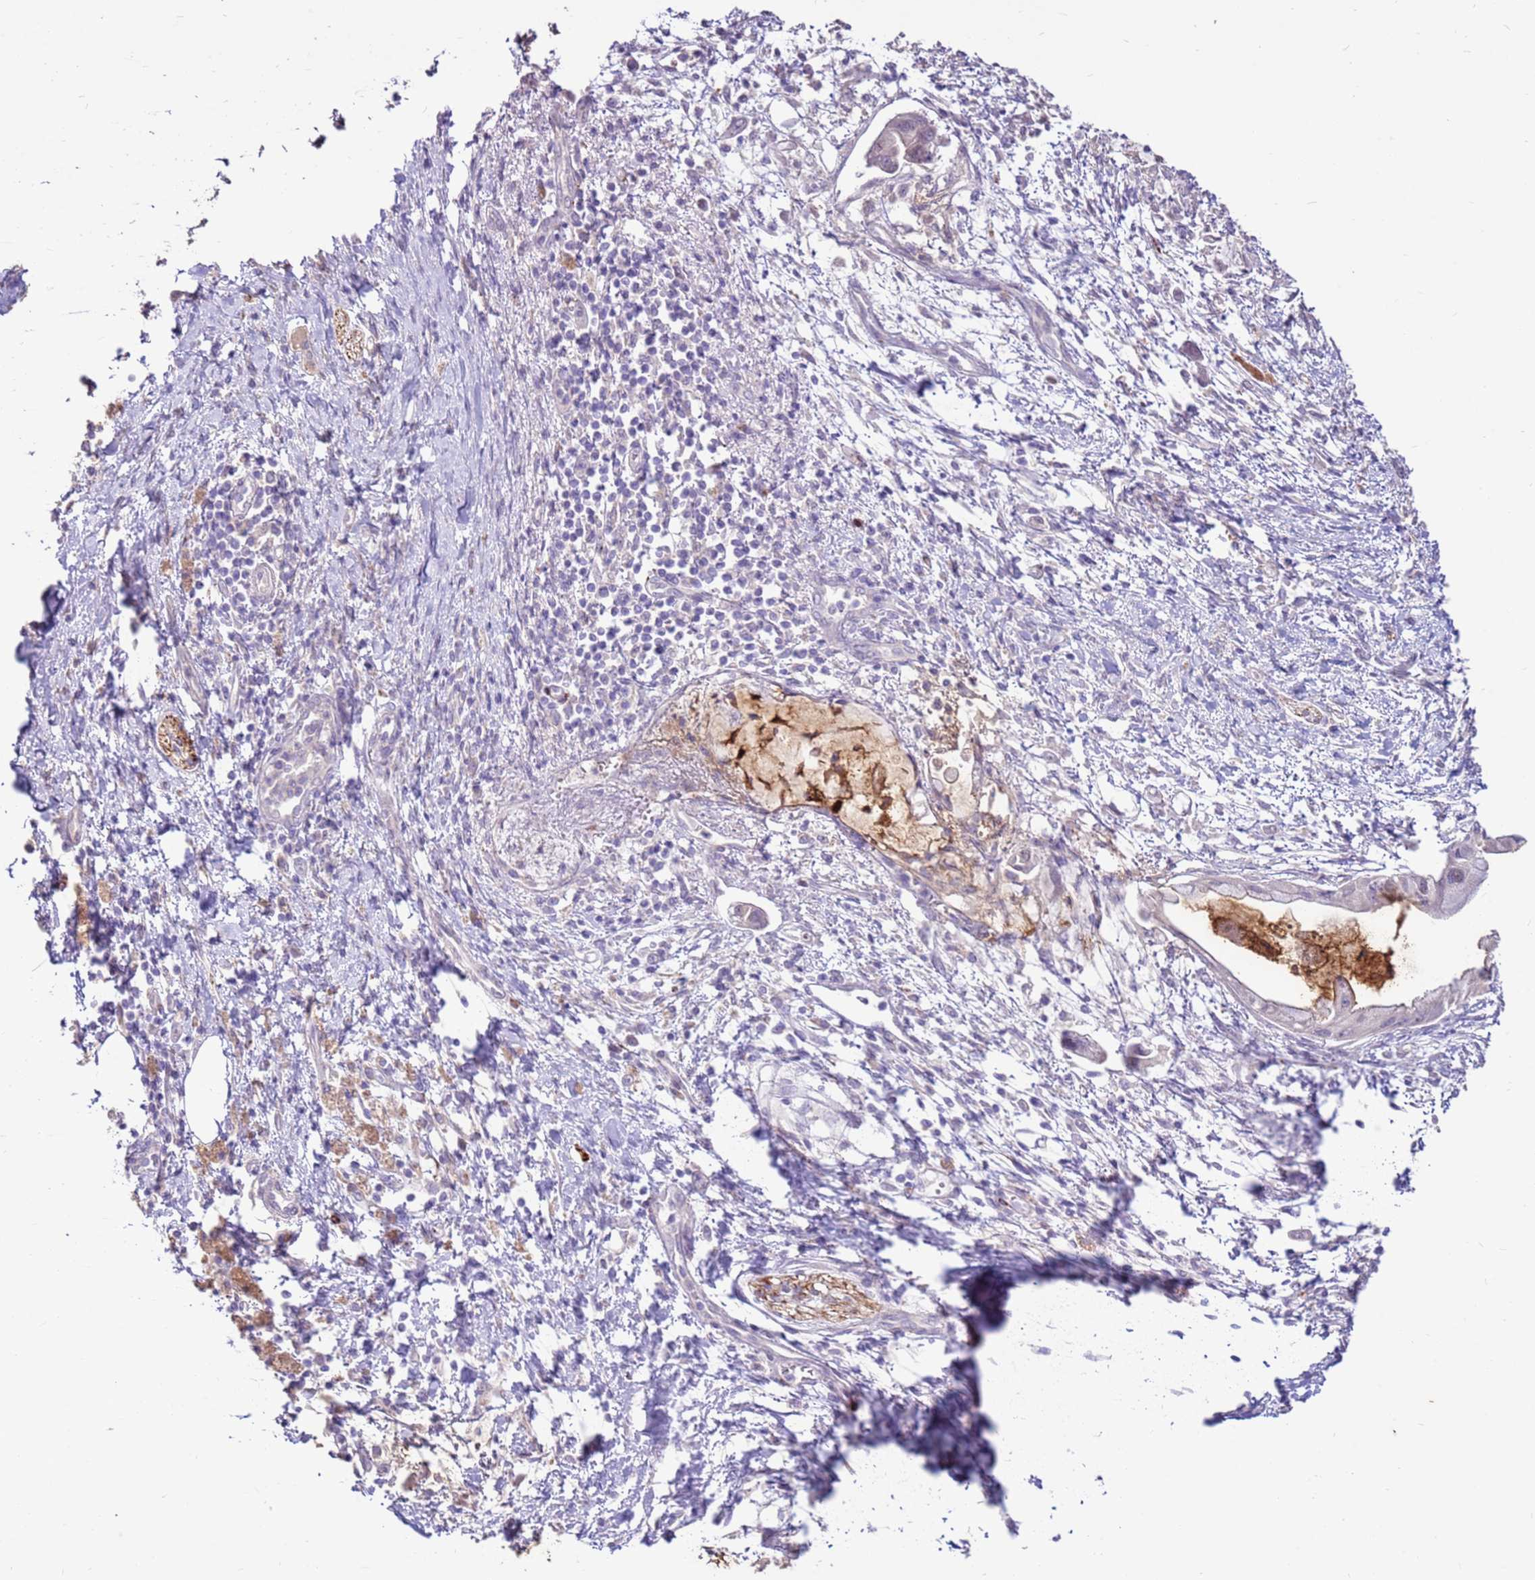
{"staining": {"intensity": "negative", "quantity": "none", "location": "none"}, "tissue": "pancreatic cancer", "cell_type": "Tumor cells", "image_type": "cancer", "snomed": [{"axis": "morphology", "description": "Adenocarcinoma, NOS"}, {"axis": "topography", "description": "Pancreas"}], "caption": "This is an immunohistochemistry micrograph of adenocarcinoma (pancreatic). There is no expression in tumor cells.", "gene": "LGI4", "patient": {"sex": "male", "age": 48}}